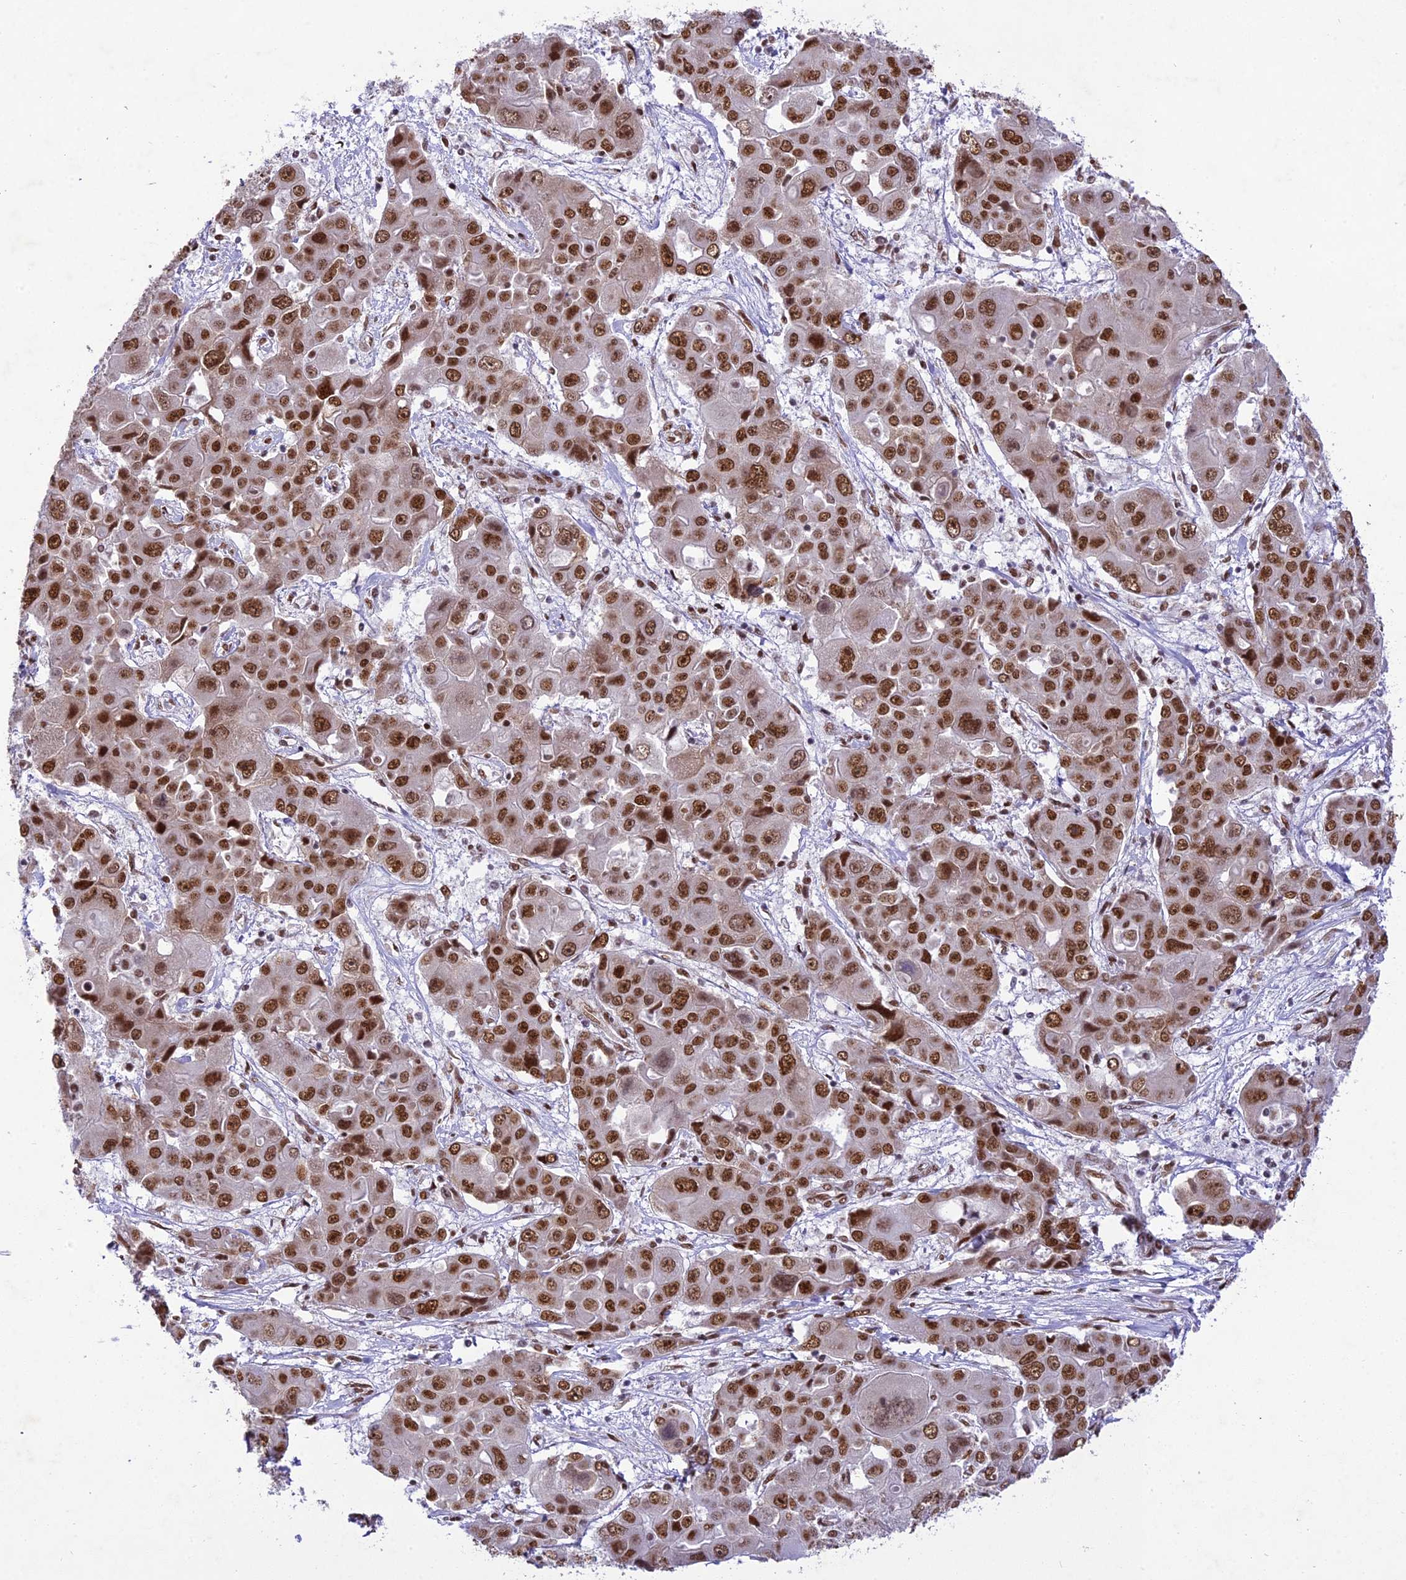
{"staining": {"intensity": "moderate", "quantity": ">75%", "location": "nuclear"}, "tissue": "liver cancer", "cell_type": "Tumor cells", "image_type": "cancer", "snomed": [{"axis": "morphology", "description": "Cholangiocarcinoma"}, {"axis": "topography", "description": "Liver"}], "caption": "High-power microscopy captured an IHC image of liver cholangiocarcinoma, revealing moderate nuclear expression in about >75% of tumor cells.", "gene": "DDX1", "patient": {"sex": "male", "age": 67}}